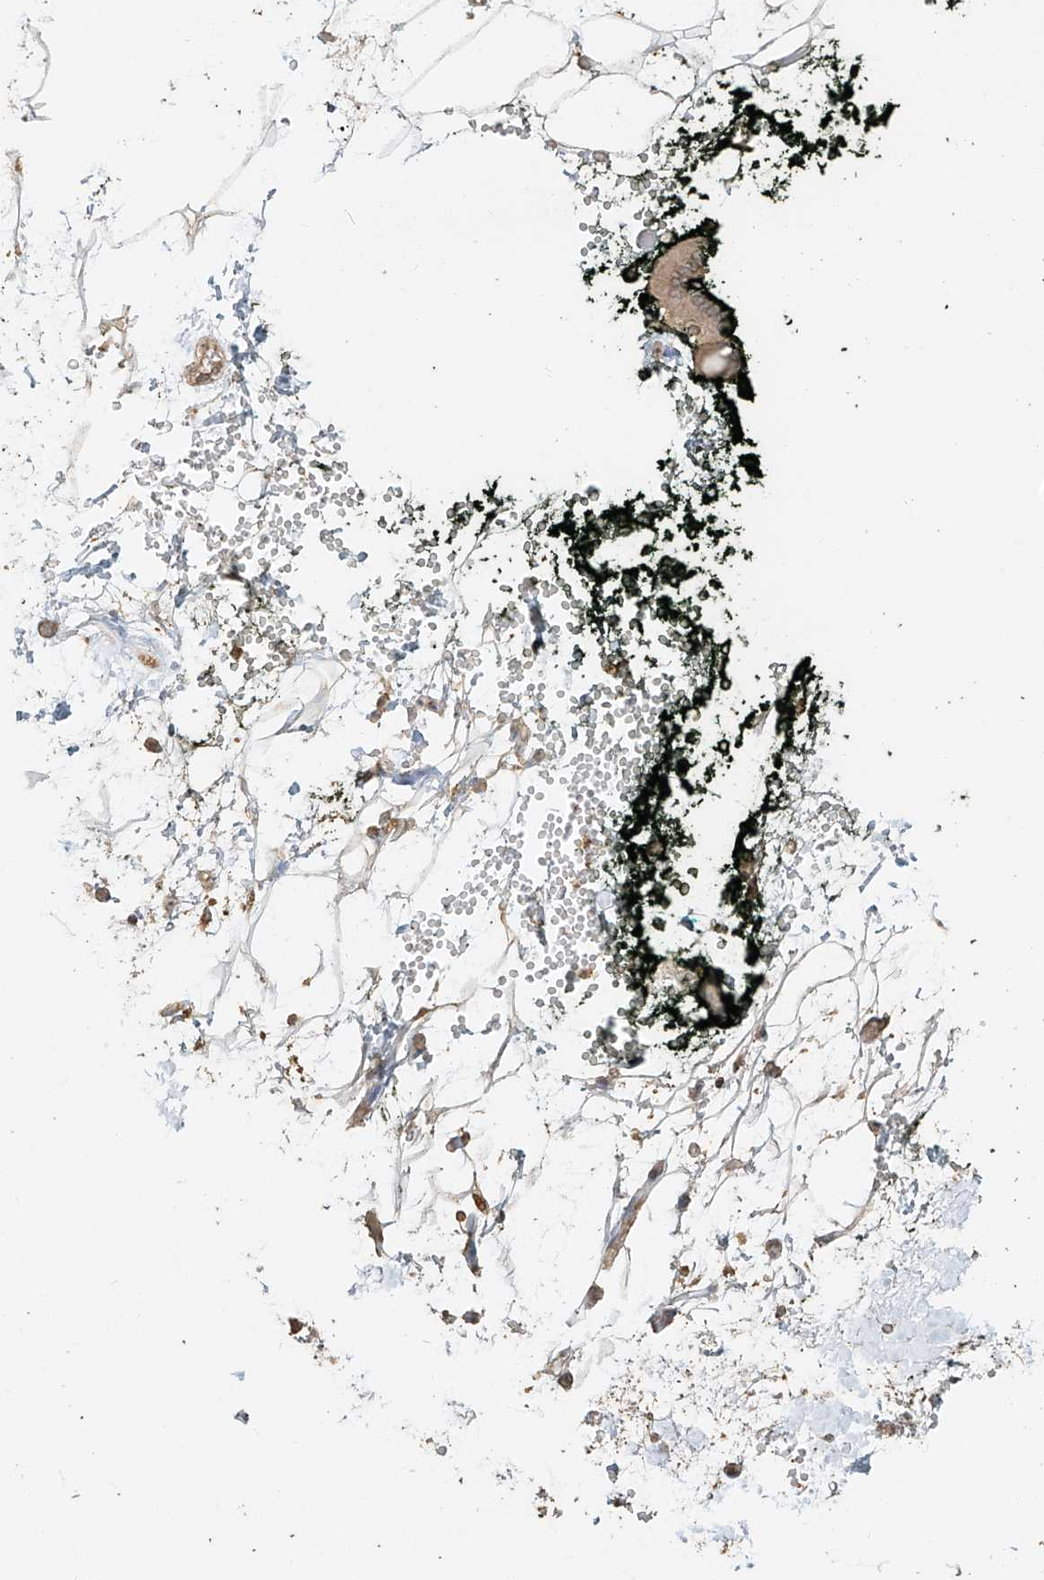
{"staining": {"intensity": "weak", "quantity": ">75%", "location": "cytoplasmic/membranous"}, "tissue": "adipose tissue", "cell_type": "Adipocytes", "image_type": "normal", "snomed": [{"axis": "morphology", "description": "Normal tissue, NOS"}, {"axis": "morphology", "description": "Adenocarcinoma, NOS"}, {"axis": "topography", "description": "Pancreas"}, {"axis": "topography", "description": "Peripheral nerve tissue"}], "caption": "Adipose tissue stained with DAB (3,3'-diaminobenzidine) immunohistochemistry (IHC) shows low levels of weak cytoplasmic/membranous staining in about >75% of adipocytes.", "gene": "NPHS1", "patient": {"sex": "male", "age": 59}}